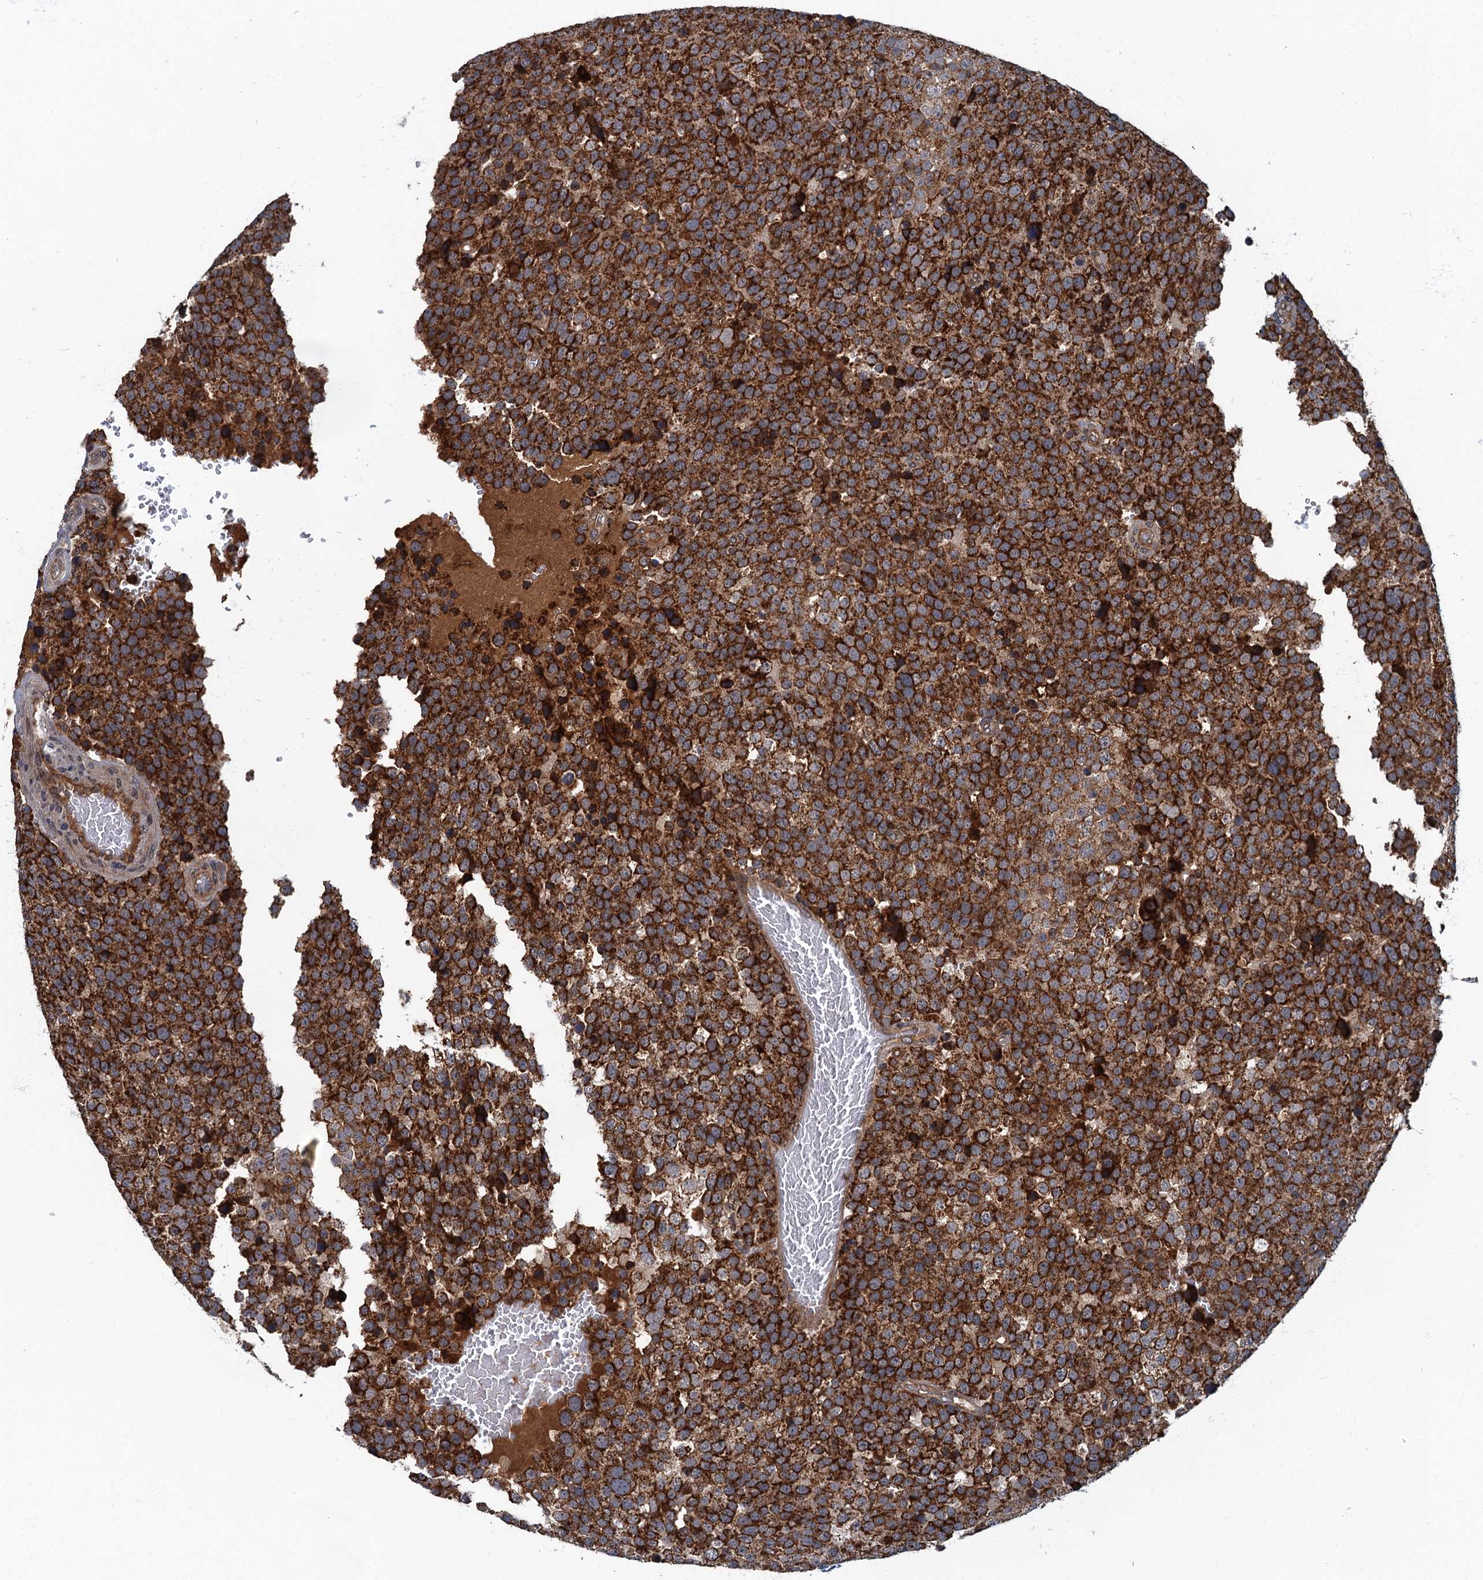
{"staining": {"intensity": "strong", "quantity": ">75%", "location": "cytoplasmic/membranous"}, "tissue": "testis cancer", "cell_type": "Tumor cells", "image_type": "cancer", "snomed": [{"axis": "morphology", "description": "Seminoma, NOS"}, {"axis": "topography", "description": "Testis"}], "caption": "IHC photomicrograph of testis cancer stained for a protein (brown), which reveals high levels of strong cytoplasmic/membranous staining in approximately >75% of tumor cells.", "gene": "SLC11A2", "patient": {"sex": "male", "age": 71}}